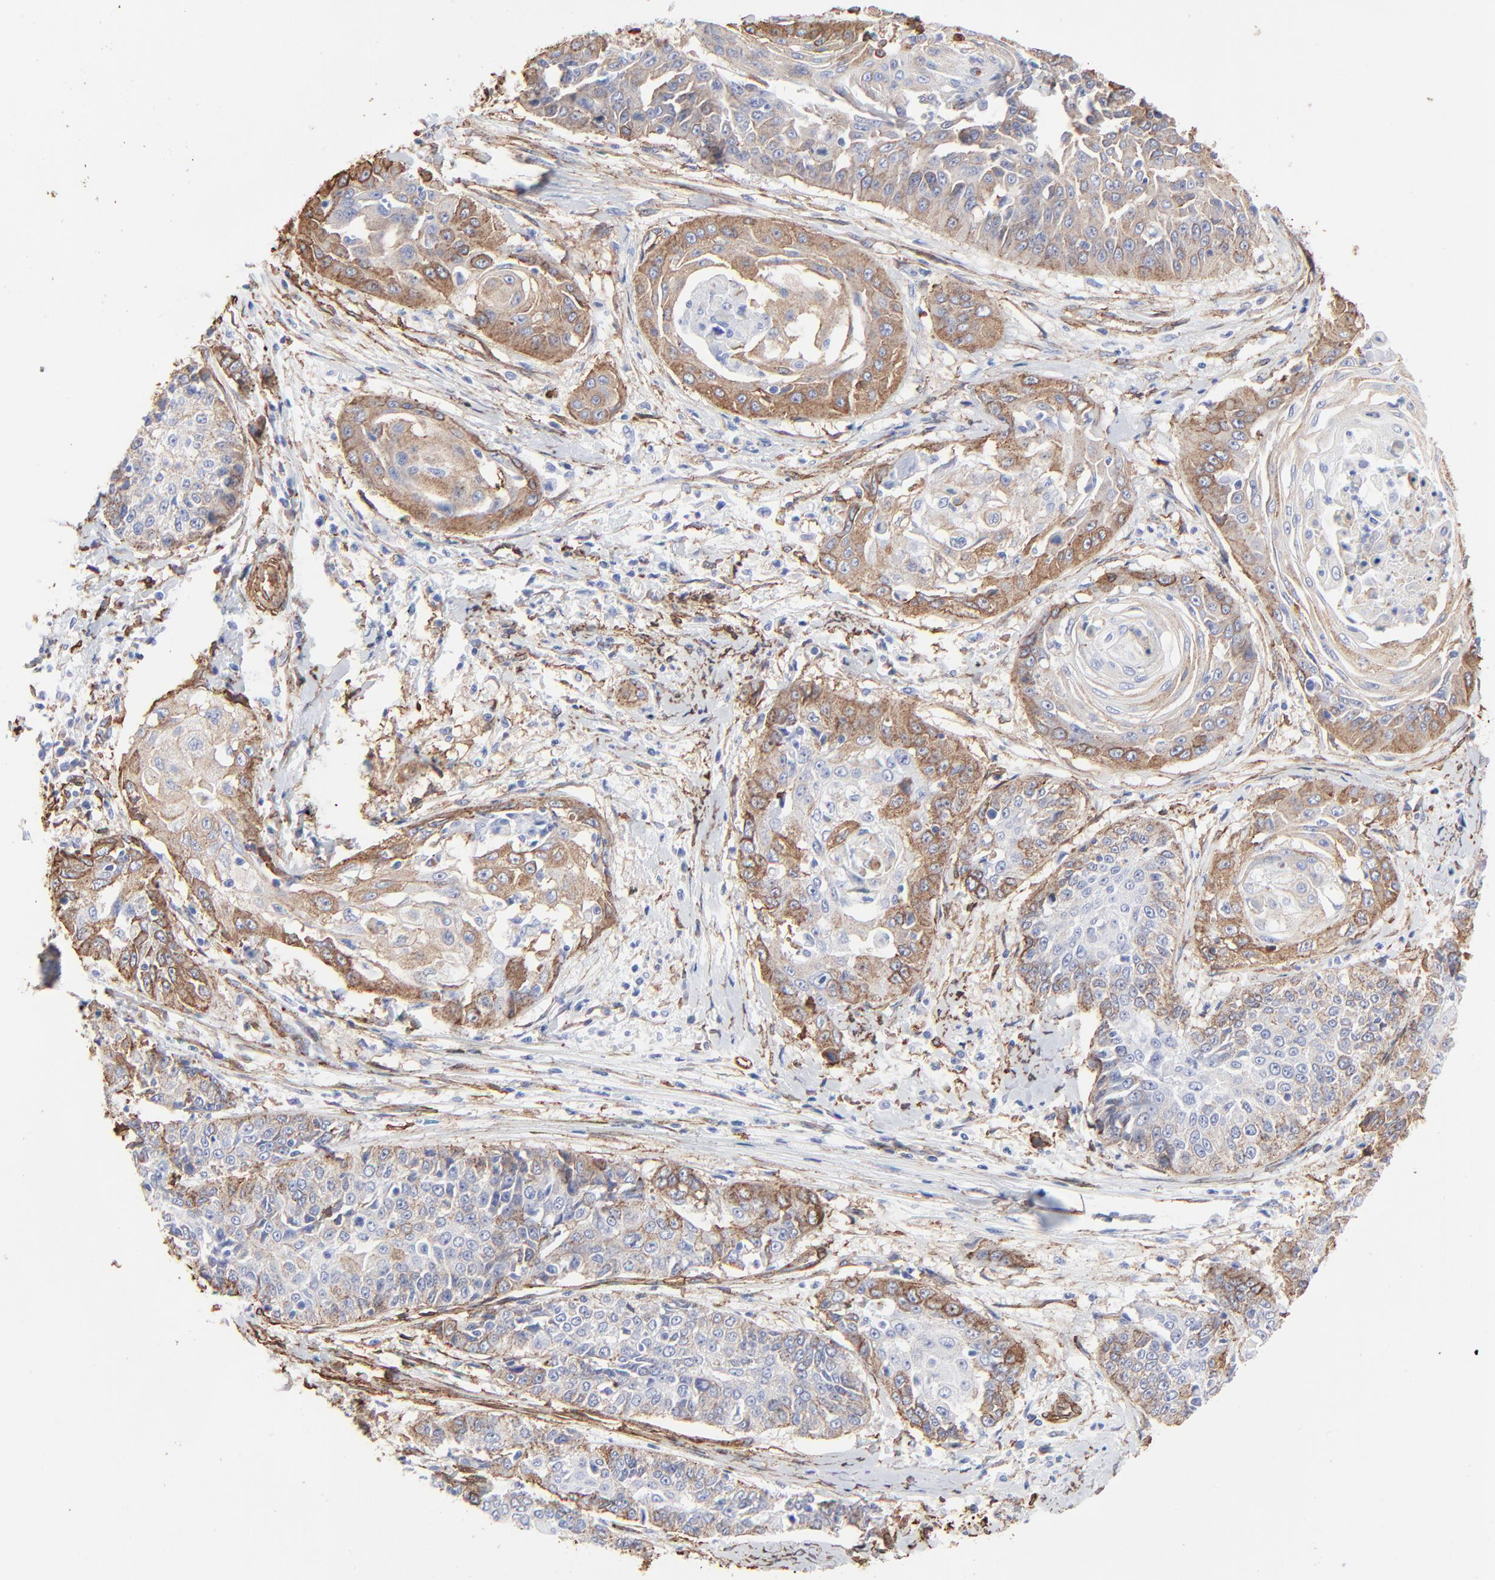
{"staining": {"intensity": "strong", "quantity": "25%-75%", "location": "cytoplasmic/membranous"}, "tissue": "cervical cancer", "cell_type": "Tumor cells", "image_type": "cancer", "snomed": [{"axis": "morphology", "description": "Squamous cell carcinoma, NOS"}, {"axis": "topography", "description": "Cervix"}], "caption": "Brown immunohistochemical staining in human cervical cancer displays strong cytoplasmic/membranous positivity in approximately 25%-75% of tumor cells. (Stains: DAB in brown, nuclei in blue, Microscopy: brightfield microscopy at high magnification).", "gene": "CAV1", "patient": {"sex": "female", "age": 64}}